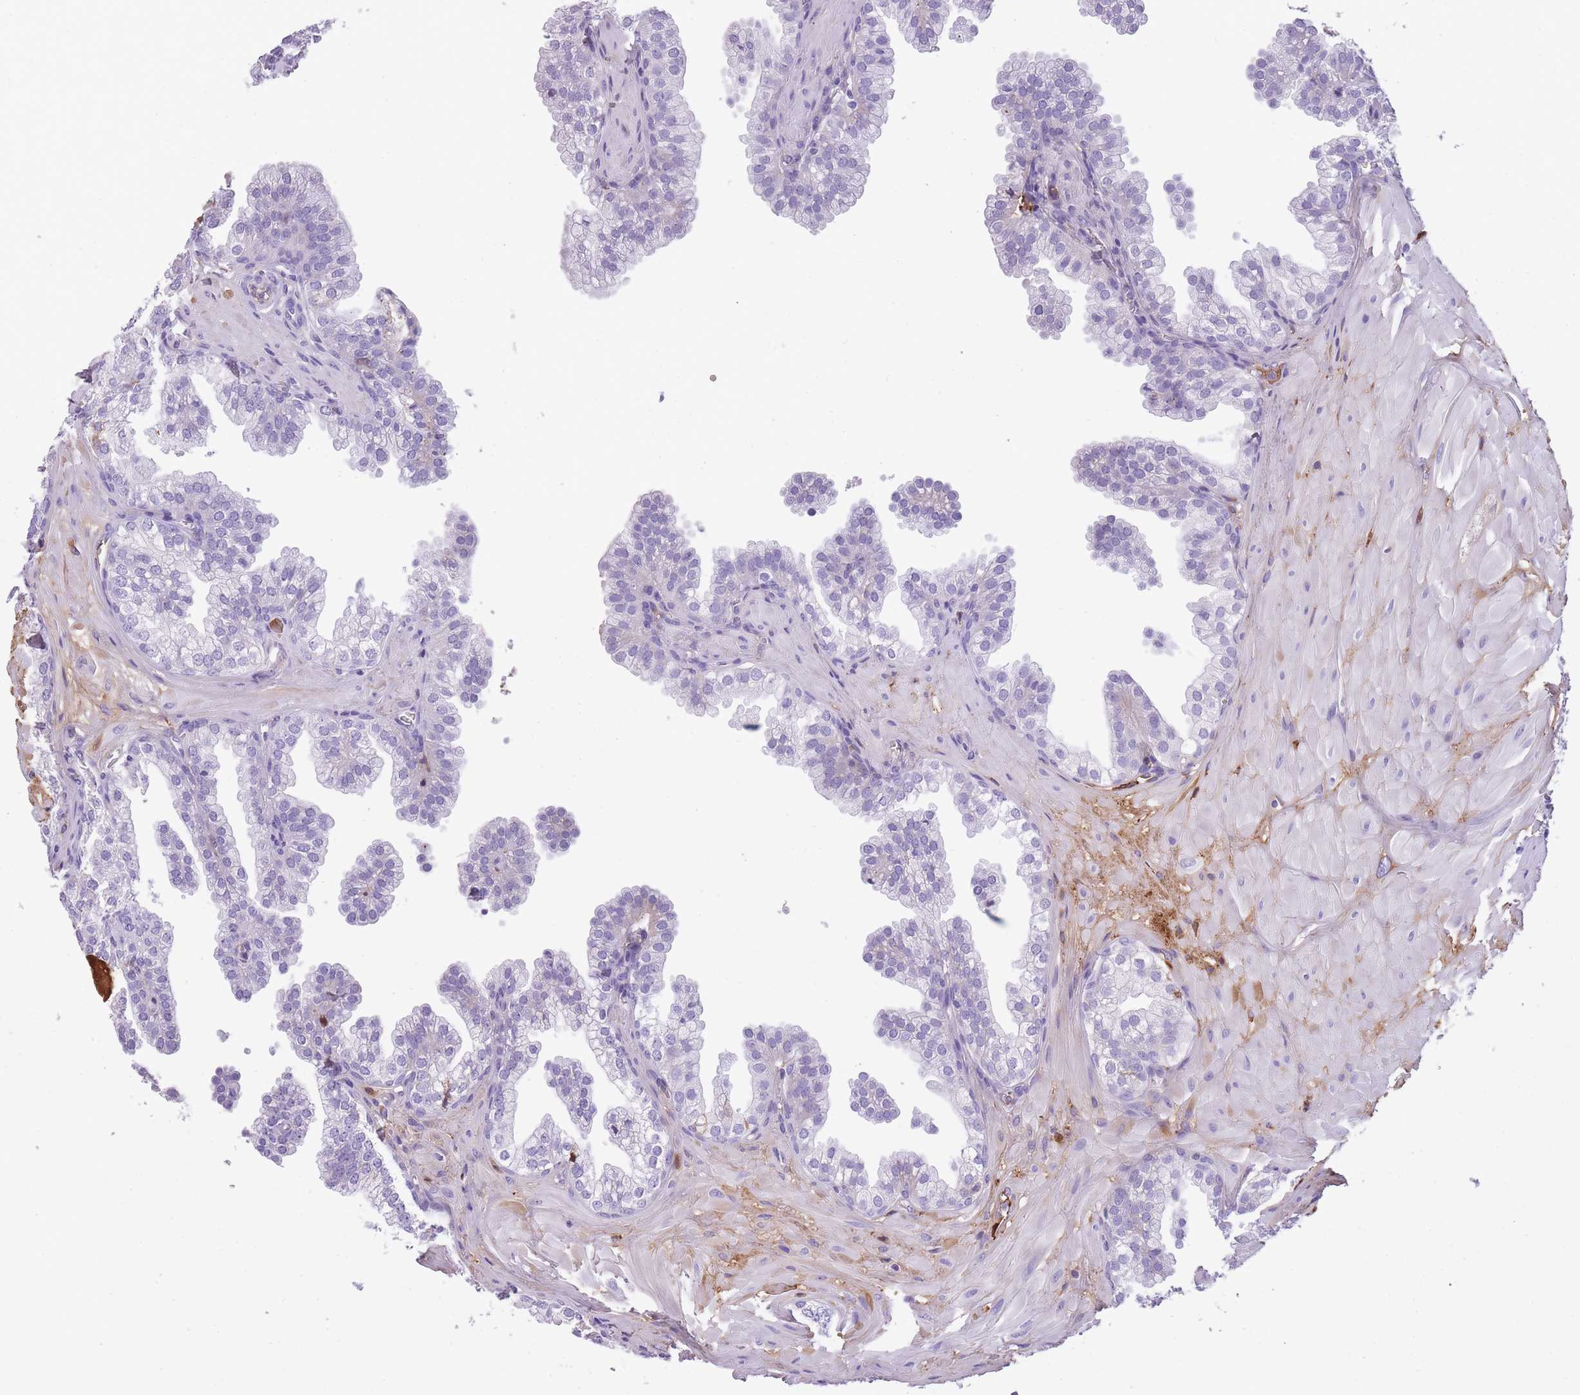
{"staining": {"intensity": "negative", "quantity": "none", "location": "none"}, "tissue": "prostate", "cell_type": "Glandular cells", "image_type": "normal", "snomed": [{"axis": "morphology", "description": "Normal tissue, NOS"}, {"axis": "topography", "description": "Prostate"}, {"axis": "topography", "description": "Peripheral nerve tissue"}], "caption": "Human prostate stained for a protein using immunohistochemistry exhibits no positivity in glandular cells.", "gene": "GNAT1", "patient": {"sex": "male", "age": 55}}